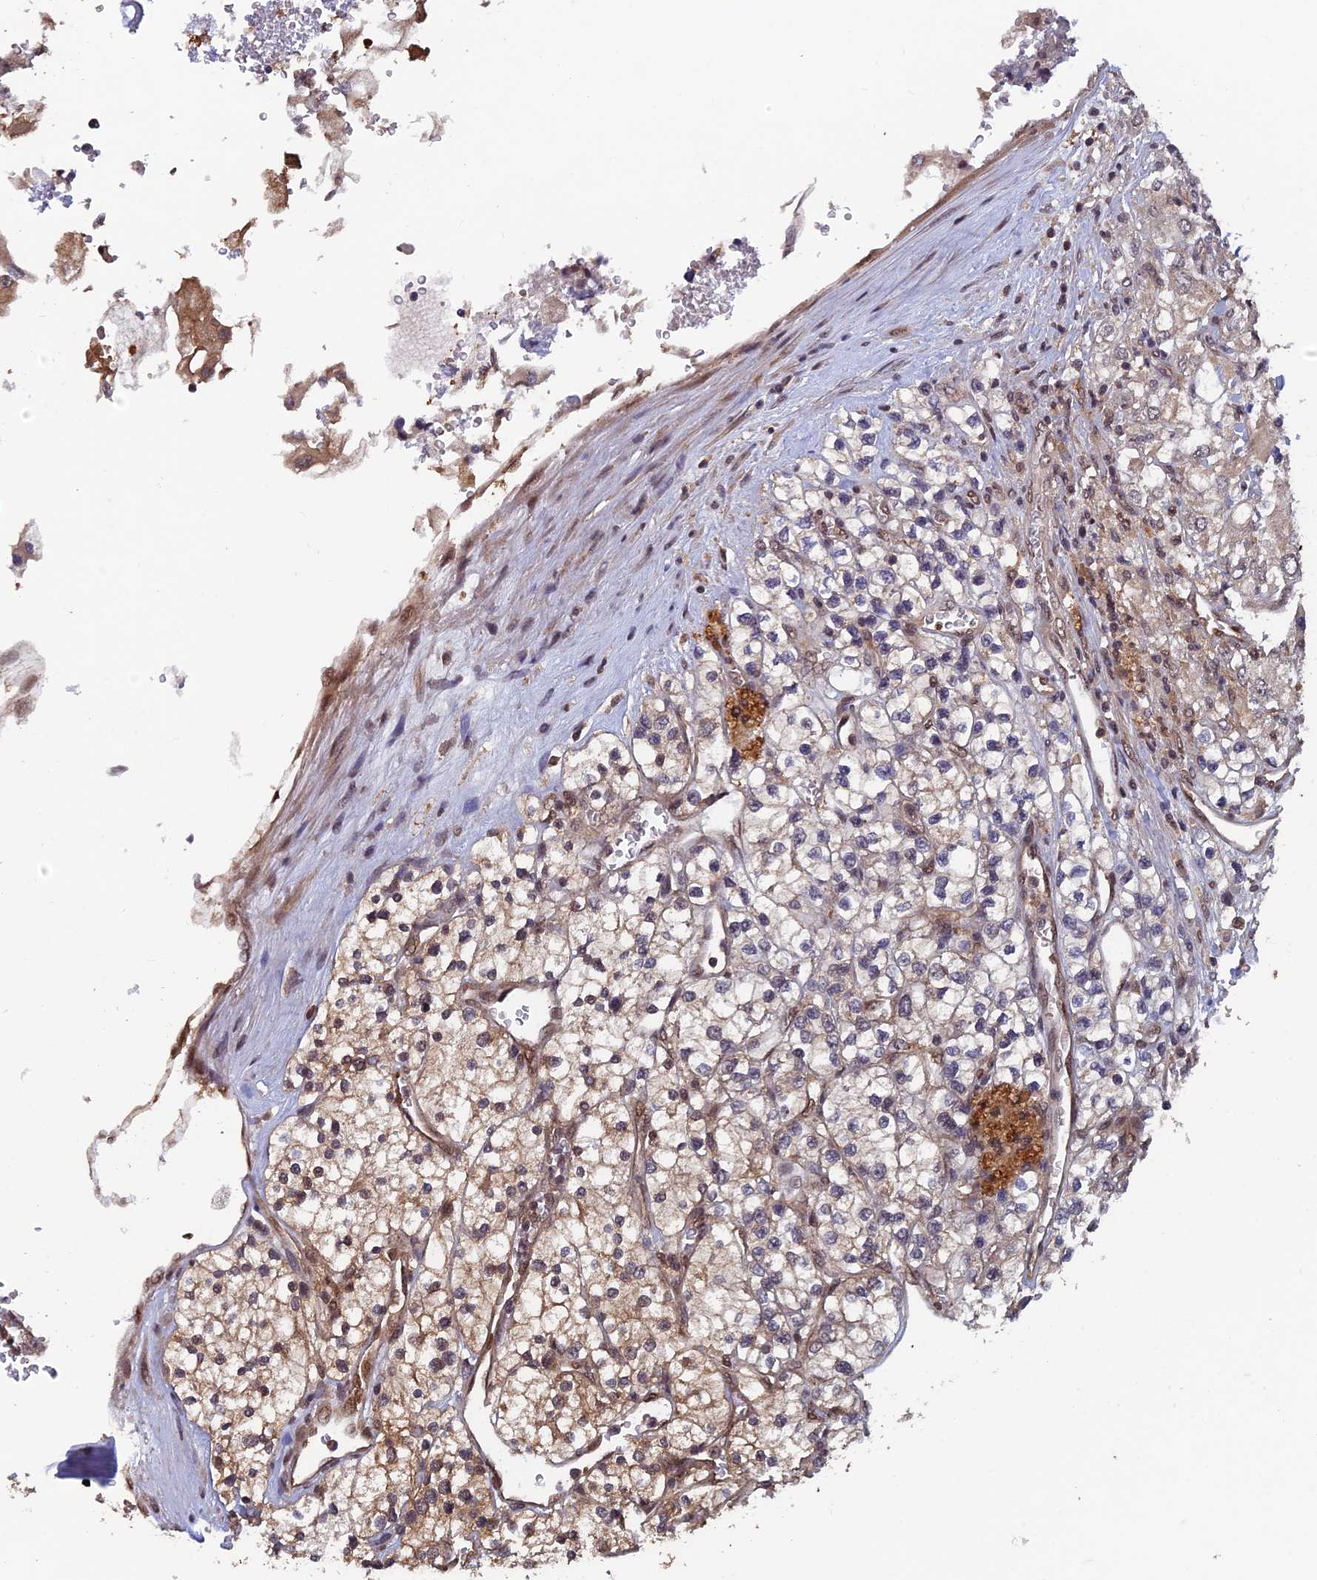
{"staining": {"intensity": "moderate", "quantity": "<25%", "location": "cytoplasmic/membranous"}, "tissue": "renal cancer", "cell_type": "Tumor cells", "image_type": "cancer", "snomed": [{"axis": "morphology", "description": "Adenocarcinoma, NOS"}, {"axis": "topography", "description": "Kidney"}], "caption": "An IHC histopathology image of tumor tissue is shown. Protein staining in brown highlights moderate cytoplasmic/membranous positivity in renal cancer within tumor cells.", "gene": "FAM53C", "patient": {"sex": "male", "age": 80}}